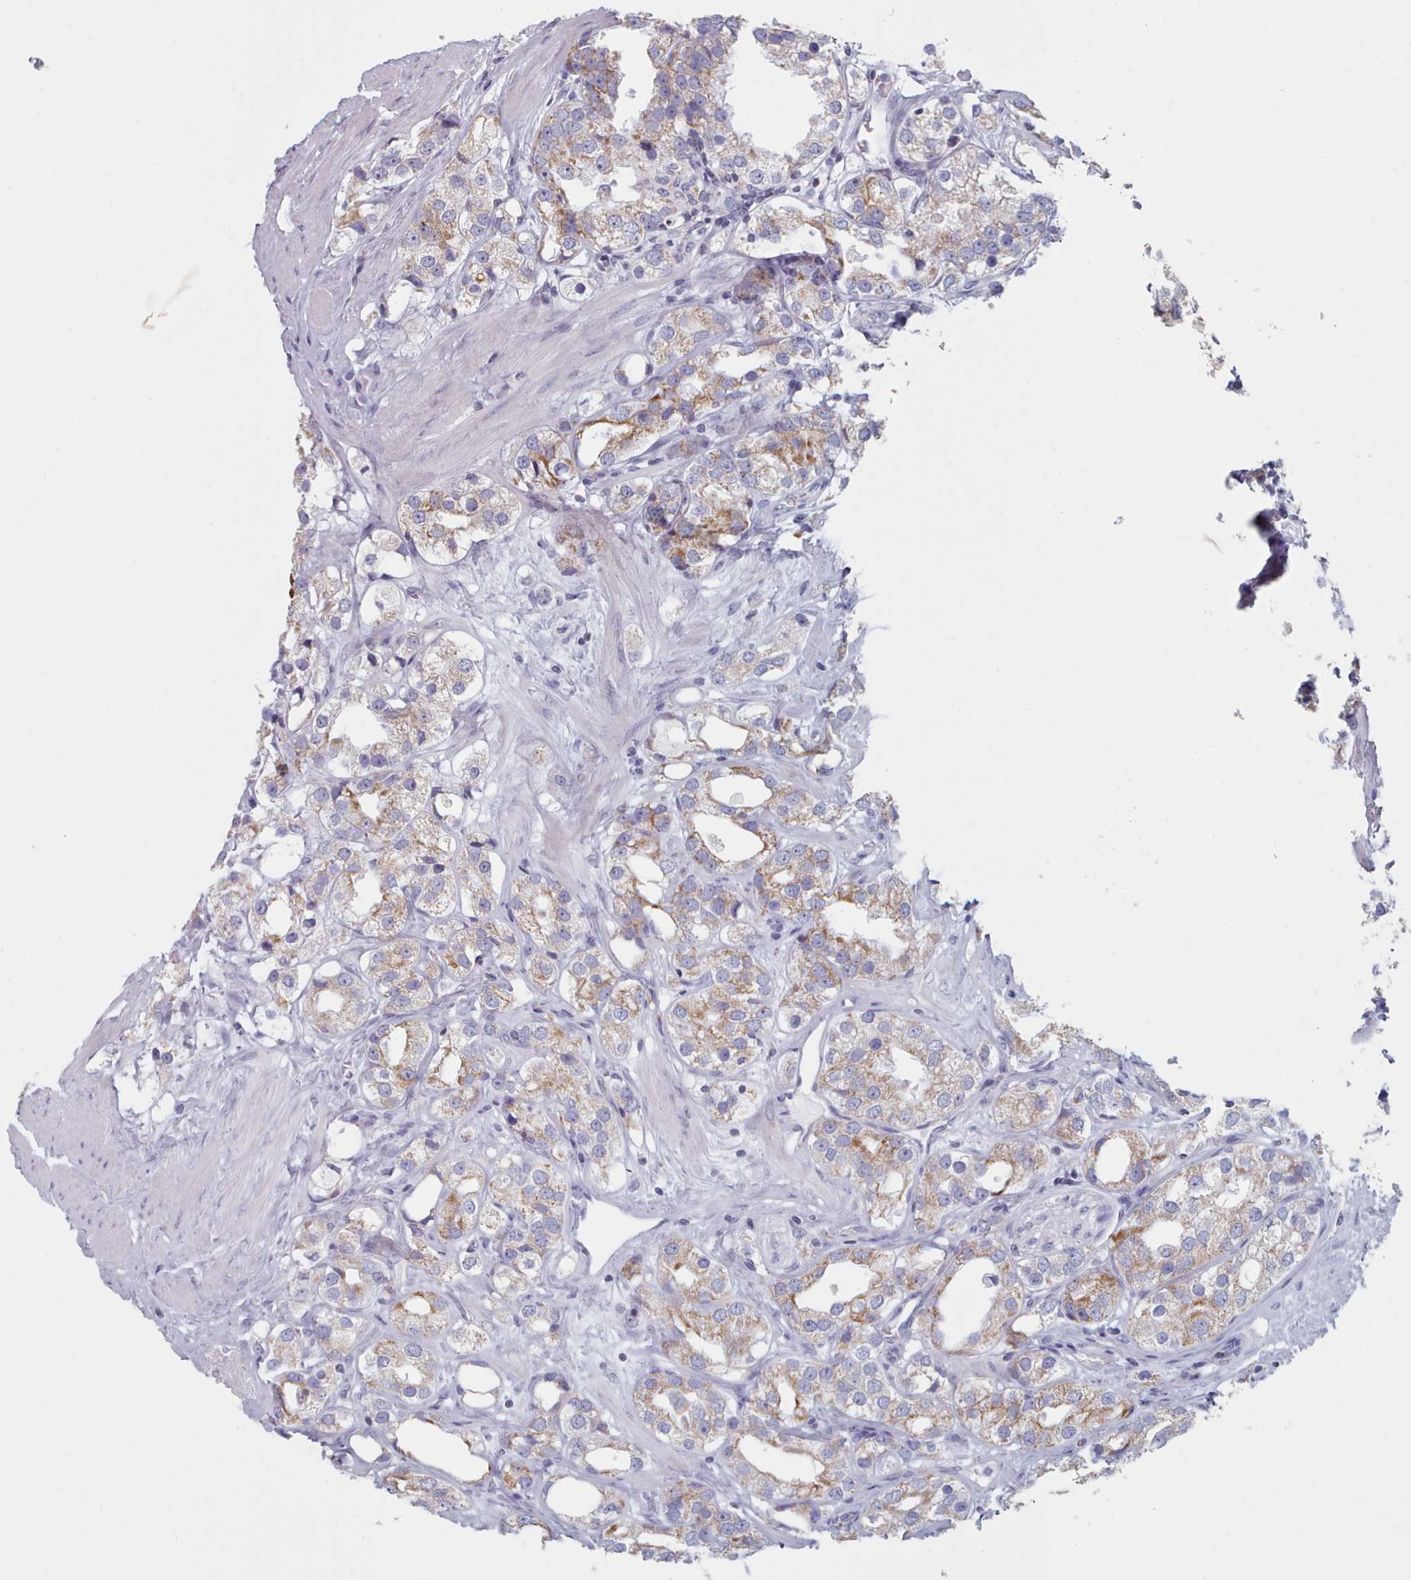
{"staining": {"intensity": "moderate", "quantity": "25%-75%", "location": "cytoplasmic/membranous"}, "tissue": "prostate cancer", "cell_type": "Tumor cells", "image_type": "cancer", "snomed": [{"axis": "morphology", "description": "Adenocarcinoma, NOS"}, {"axis": "topography", "description": "Prostate"}], "caption": "Tumor cells demonstrate moderate cytoplasmic/membranous expression in approximately 25%-75% of cells in adenocarcinoma (prostate). The staining was performed using DAB to visualize the protein expression in brown, while the nuclei were stained in blue with hematoxylin (Magnification: 20x).", "gene": "FAM170B", "patient": {"sex": "male", "age": 79}}